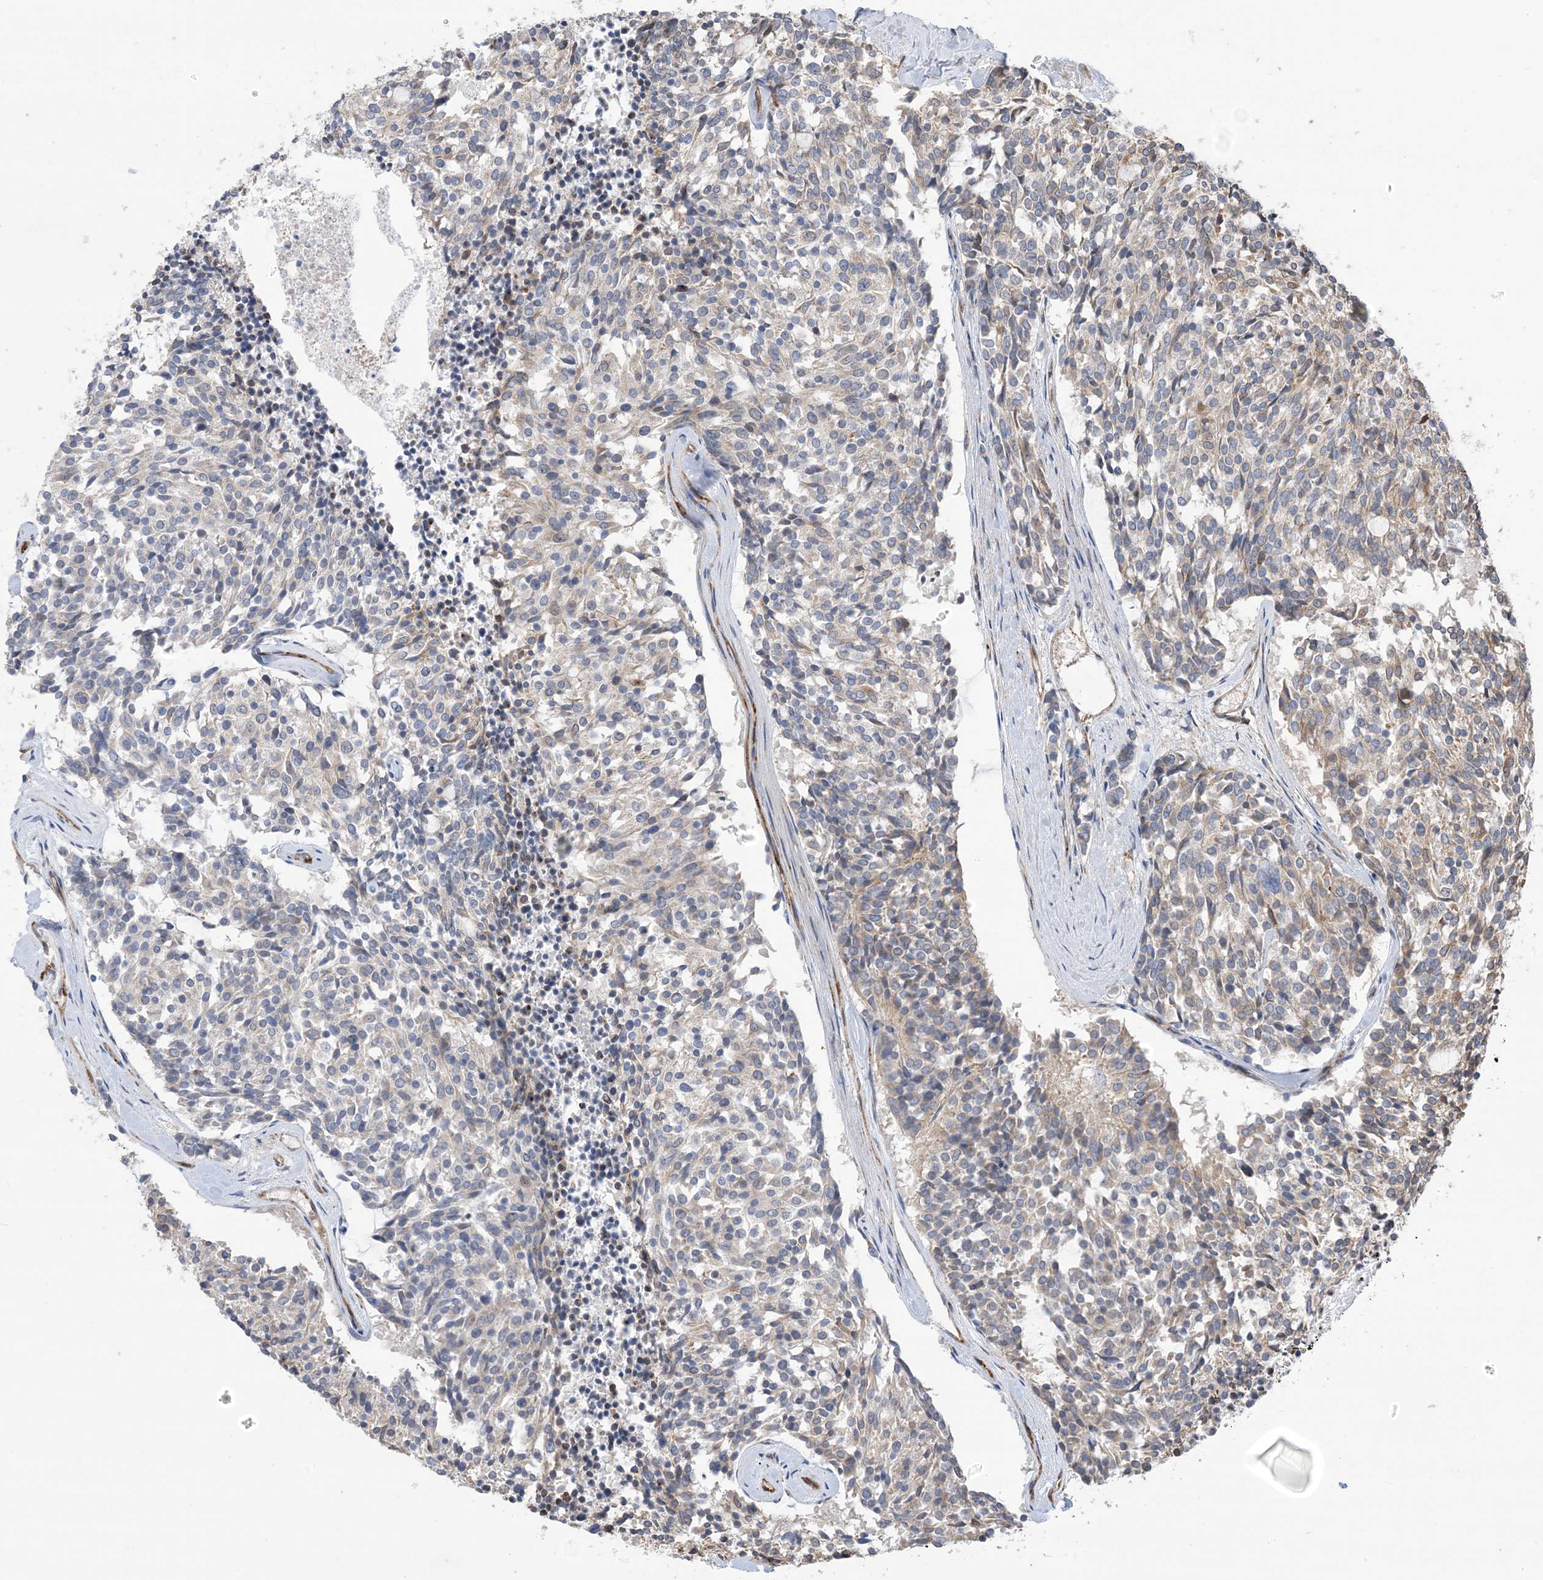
{"staining": {"intensity": "moderate", "quantity": "<25%", "location": "cytoplasmic/membranous"}, "tissue": "carcinoid", "cell_type": "Tumor cells", "image_type": "cancer", "snomed": [{"axis": "morphology", "description": "Carcinoid, malignant, NOS"}, {"axis": "topography", "description": "Pancreas"}], "caption": "Protein analysis of malignant carcinoid tissue reveals moderate cytoplasmic/membranous positivity in approximately <25% of tumor cells.", "gene": "CLEC16A", "patient": {"sex": "female", "age": 54}}